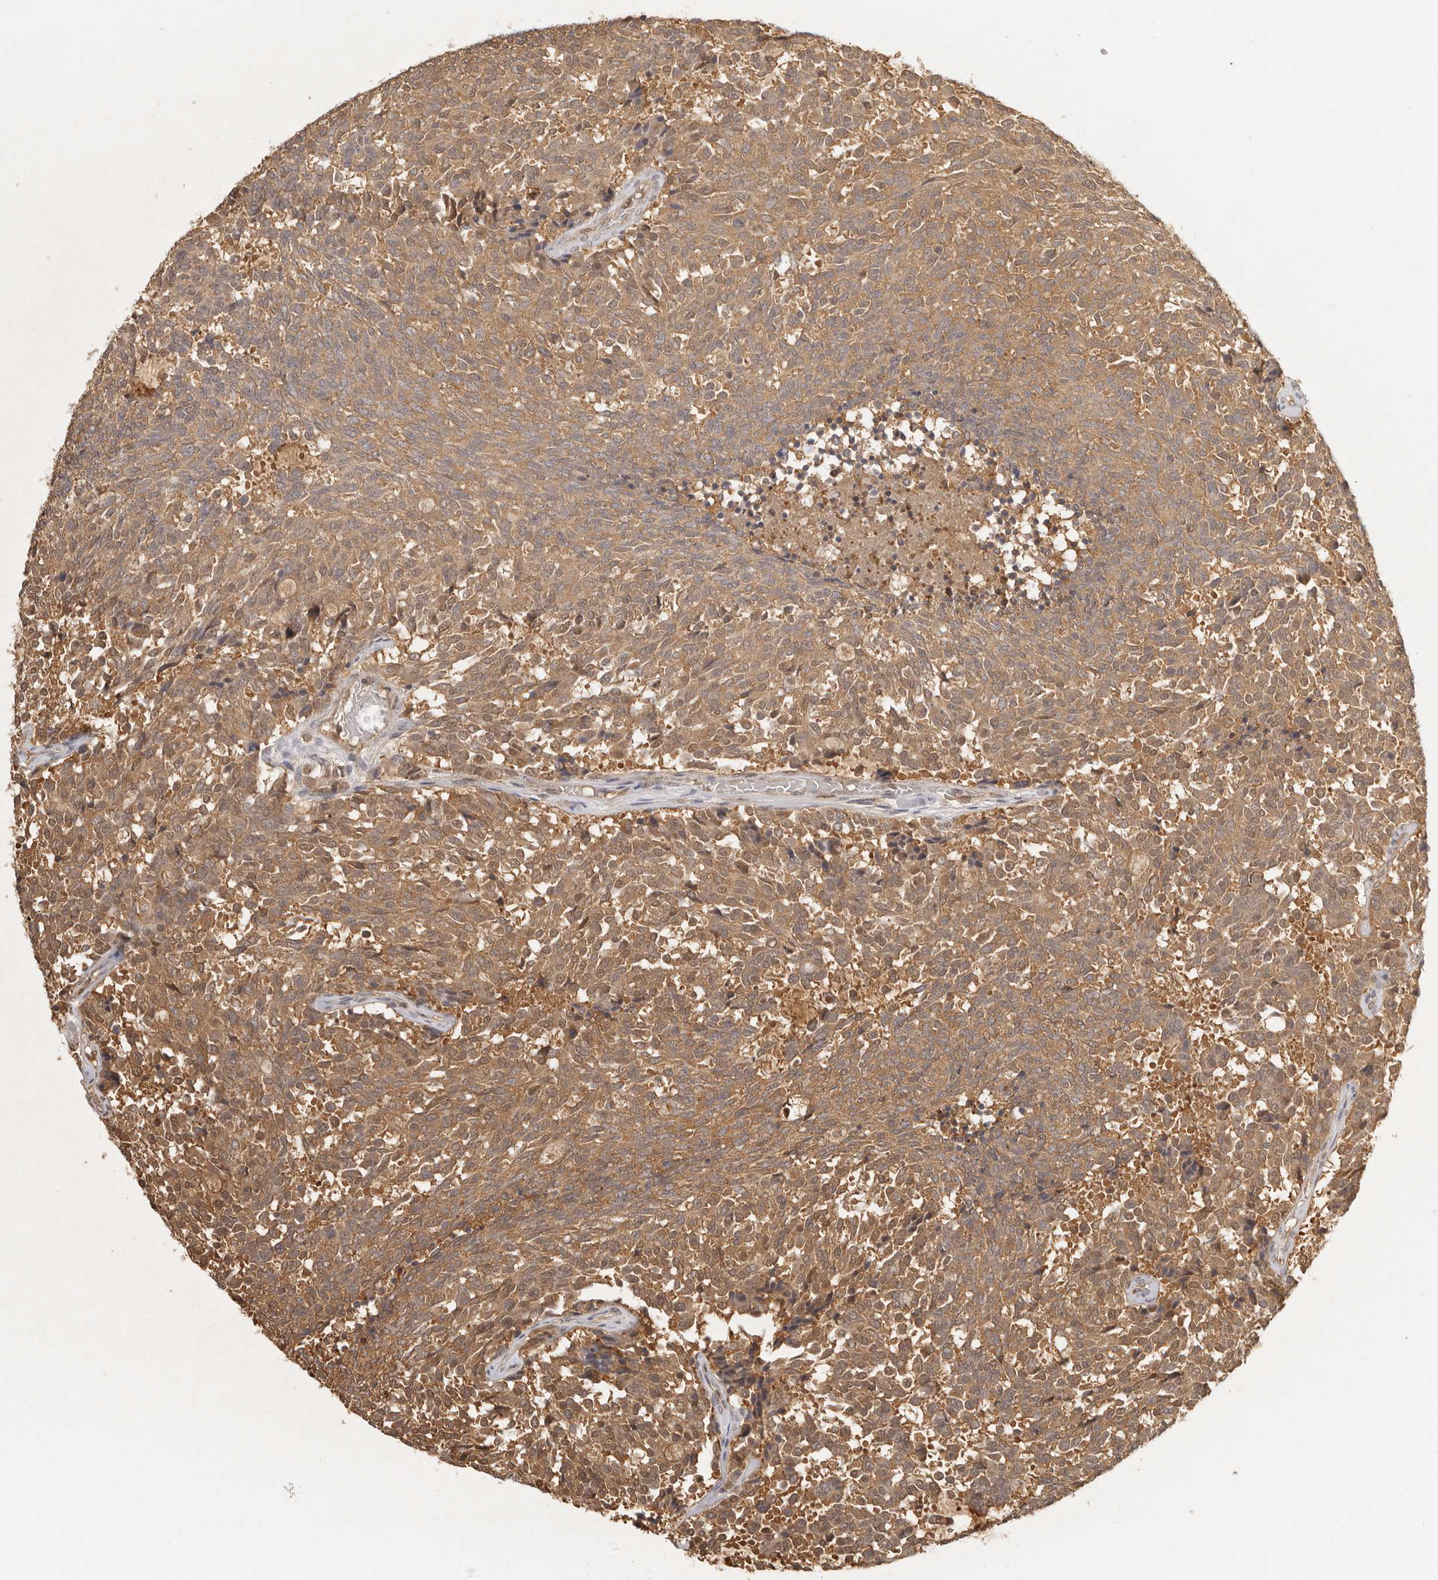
{"staining": {"intensity": "moderate", "quantity": ">75%", "location": "cytoplasmic/membranous,nuclear"}, "tissue": "carcinoid", "cell_type": "Tumor cells", "image_type": "cancer", "snomed": [{"axis": "morphology", "description": "Carcinoid, malignant, NOS"}, {"axis": "topography", "description": "Pancreas"}], "caption": "IHC photomicrograph of human carcinoid stained for a protein (brown), which exhibits medium levels of moderate cytoplasmic/membranous and nuclear positivity in approximately >75% of tumor cells.", "gene": "PSMA5", "patient": {"sex": "female", "age": 54}}